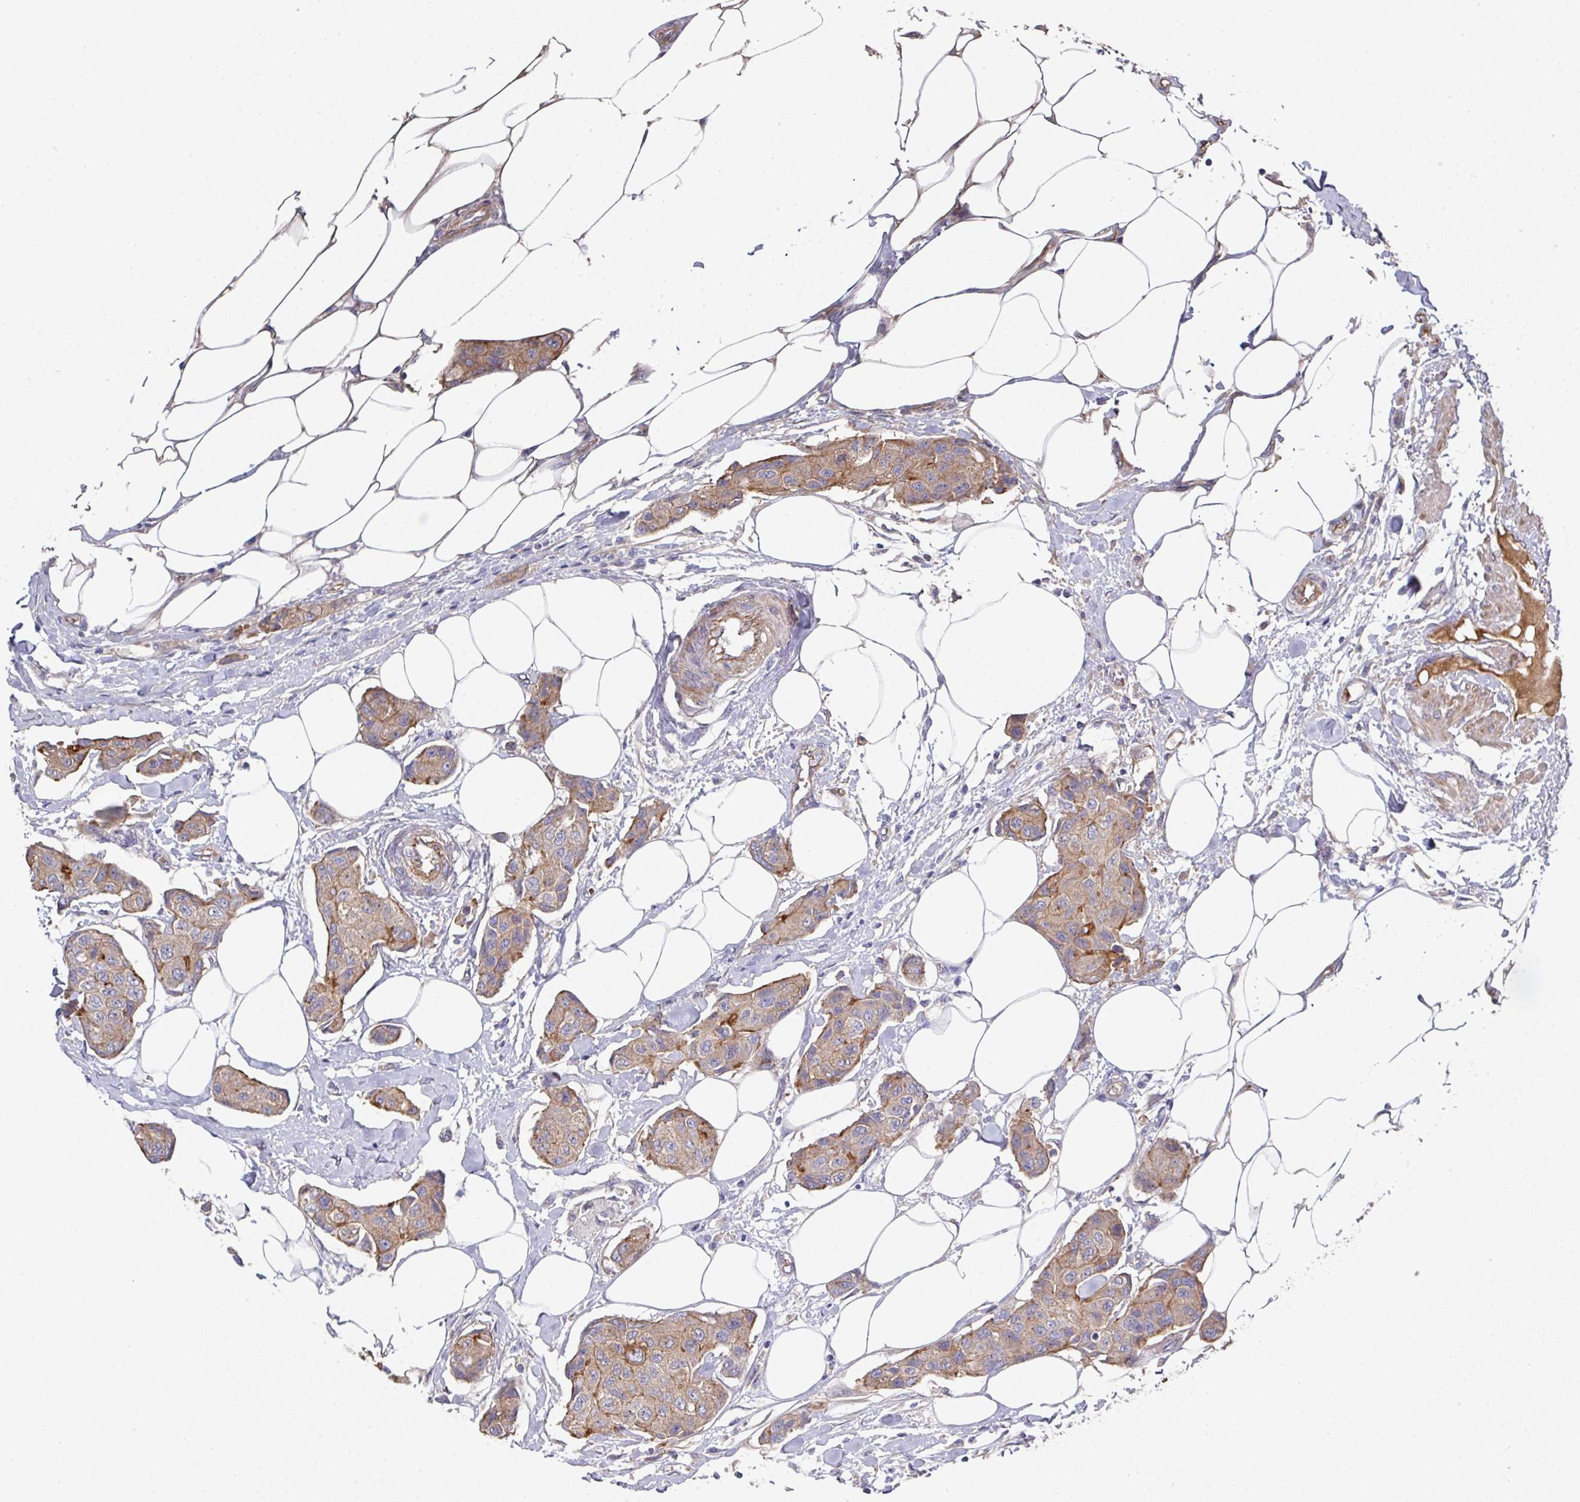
{"staining": {"intensity": "moderate", "quantity": ">75%", "location": "cytoplasmic/membranous"}, "tissue": "breast cancer", "cell_type": "Tumor cells", "image_type": "cancer", "snomed": [{"axis": "morphology", "description": "Duct carcinoma"}, {"axis": "topography", "description": "Breast"}, {"axis": "topography", "description": "Lymph node"}], "caption": "Moderate cytoplasmic/membranous expression for a protein is identified in about >75% of tumor cells of breast cancer (invasive ductal carcinoma) using IHC.", "gene": "PRR5", "patient": {"sex": "female", "age": 80}}